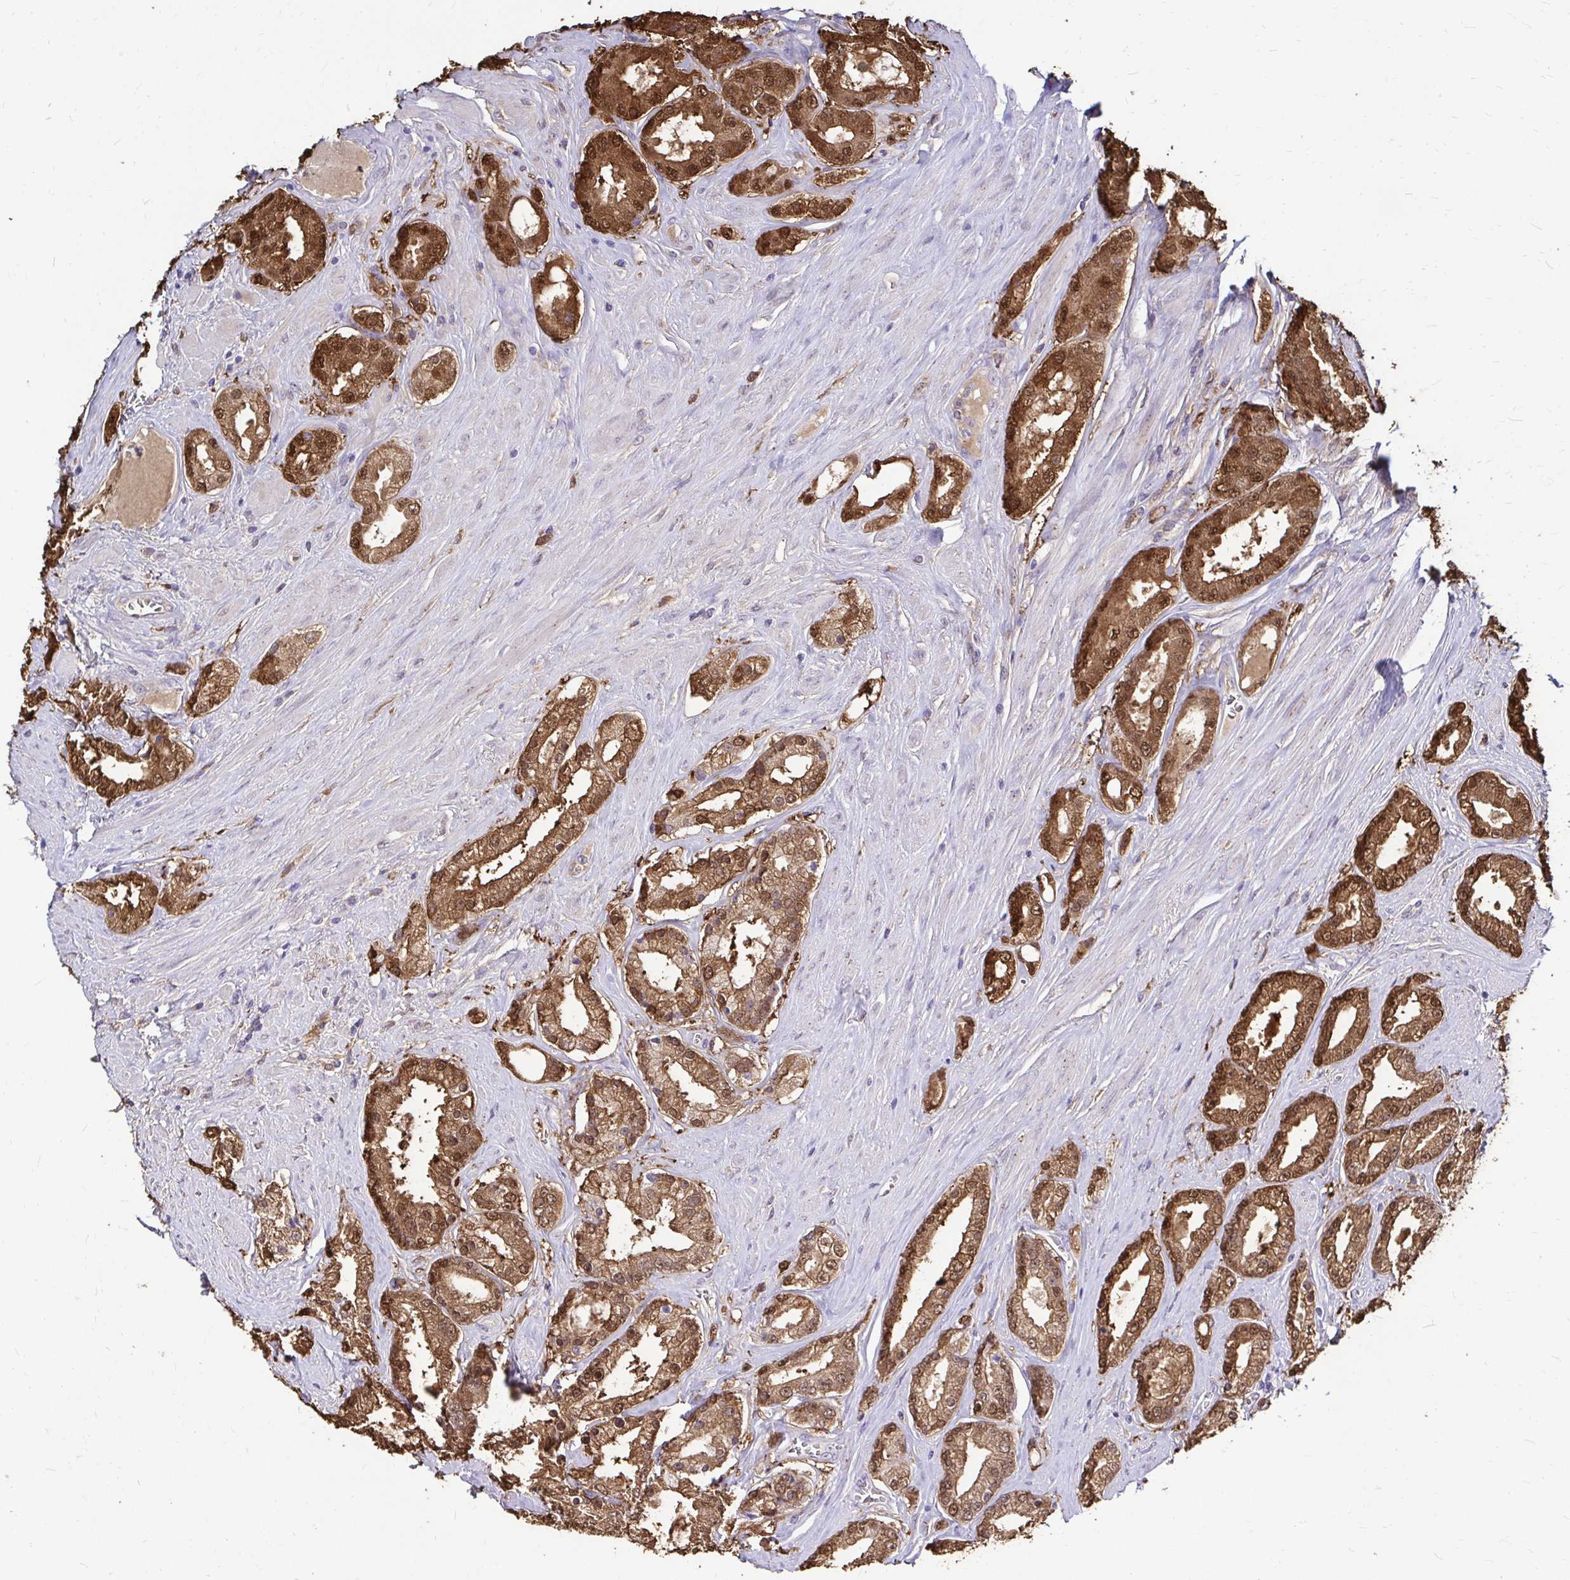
{"staining": {"intensity": "moderate", "quantity": ">75%", "location": "cytoplasmic/membranous,nuclear"}, "tissue": "prostate cancer", "cell_type": "Tumor cells", "image_type": "cancer", "snomed": [{"axis": "morphology", "description": "Adenocarcinoma, High grade"}, {"axis": "topography", "description": "Prostate"}], "caption": "Immunohistochemistry histopathology image of human prostate cancer stained for a protein (brown), which shows medium levels of moderate cytoplasmic/membranous and nuclear staining in about >75% of tumor cells.", "gene": "IDH1", "patient": {"sex": "male", "age": 66}}